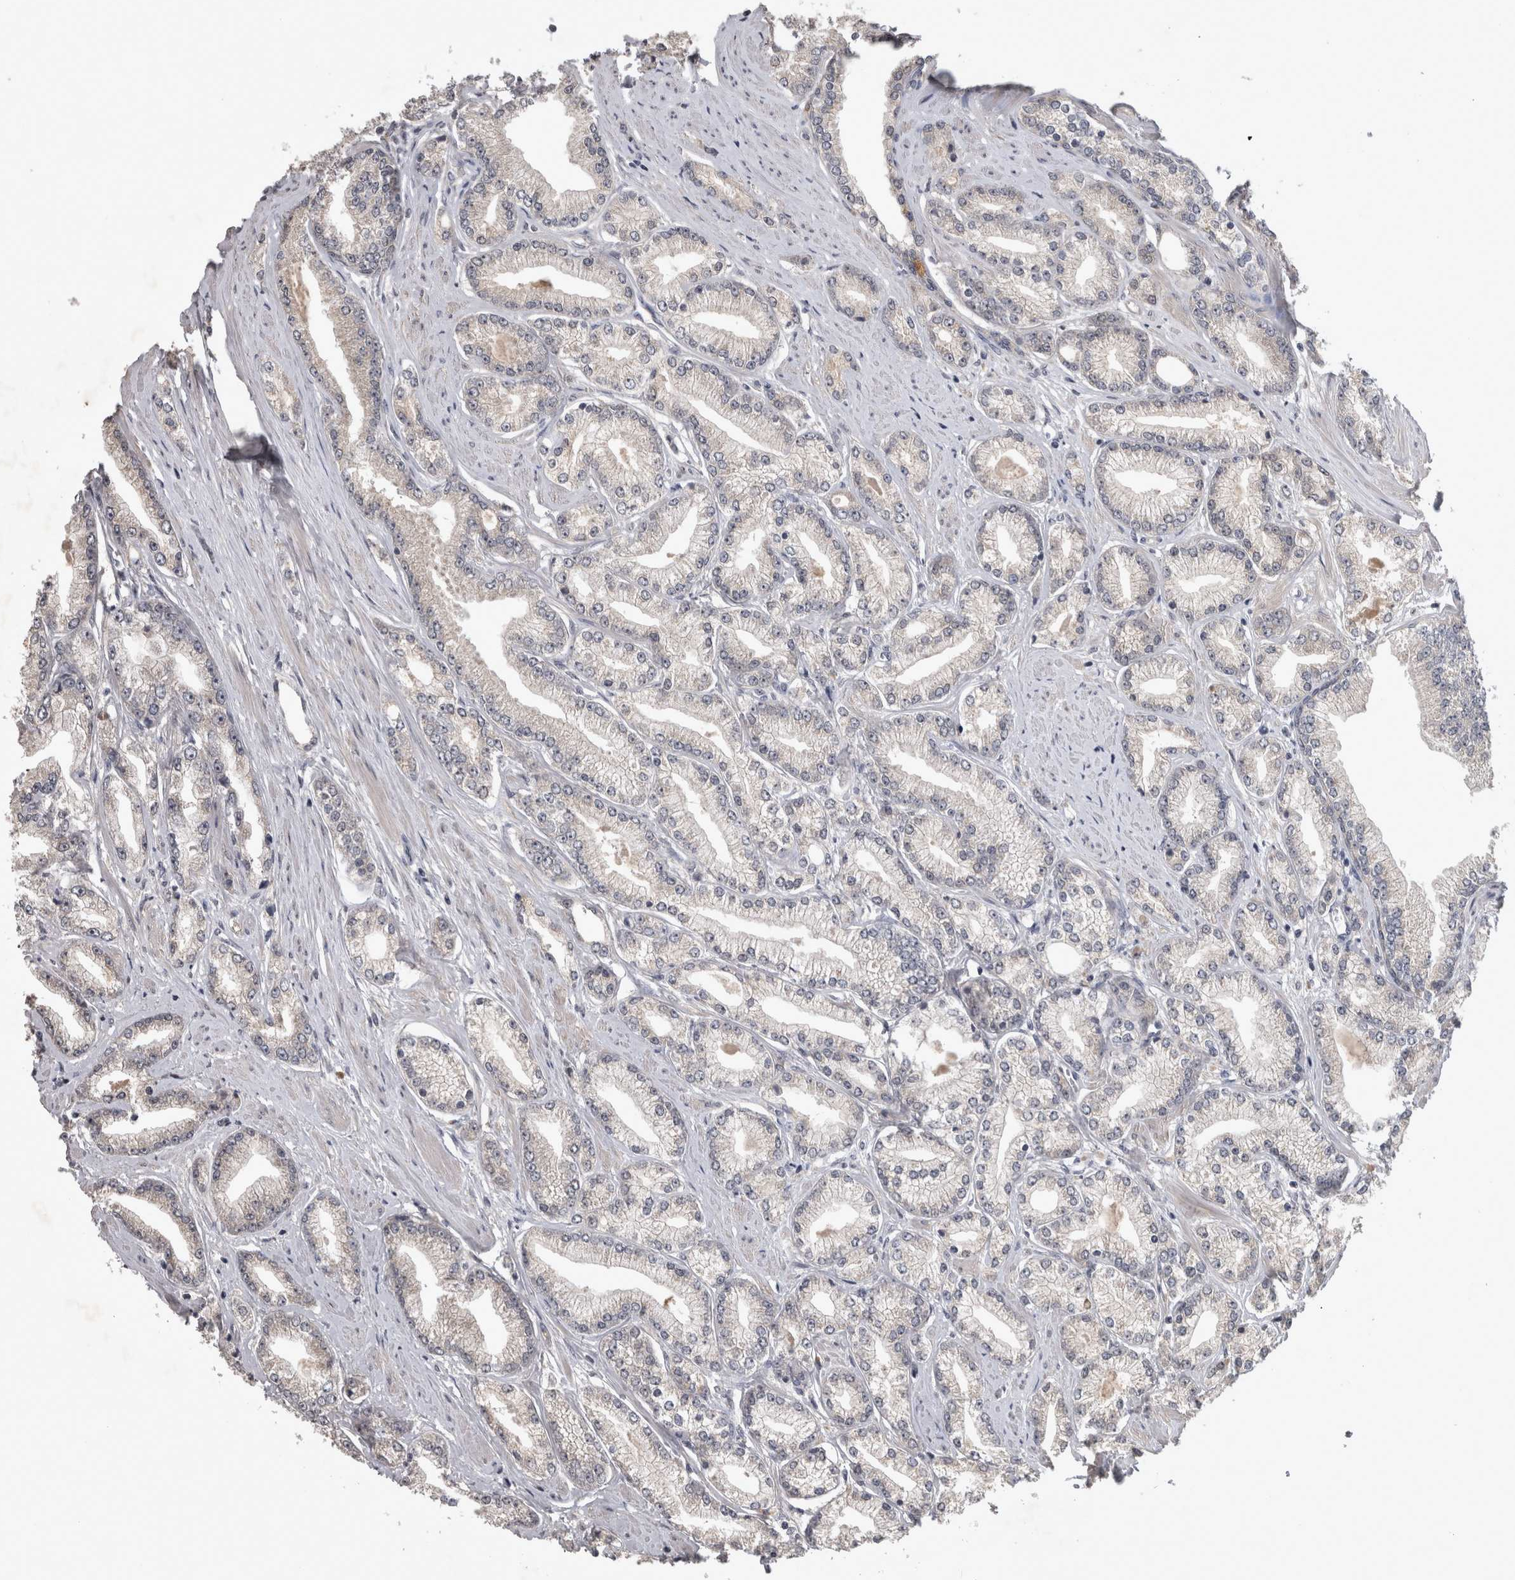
{"staining": {"intensity": "negative", "quantity": "none", "location": "none"}, "tissue": "prostate cancer", "cell_type": "Tumor cells", "image_type": "cancer", "snomed": [{"axis": "morphology", "description": "Adenocarcinoma, Low grade"}, {"axis": "topography", "description": "Prostate"}], "caption": "Photomicrograph shows no significant protein staining in tumor cells of prostate low-grade adenocarcinoma.", "gene": "ZNF114", "patient": {"sex": "male", "age": 62}}